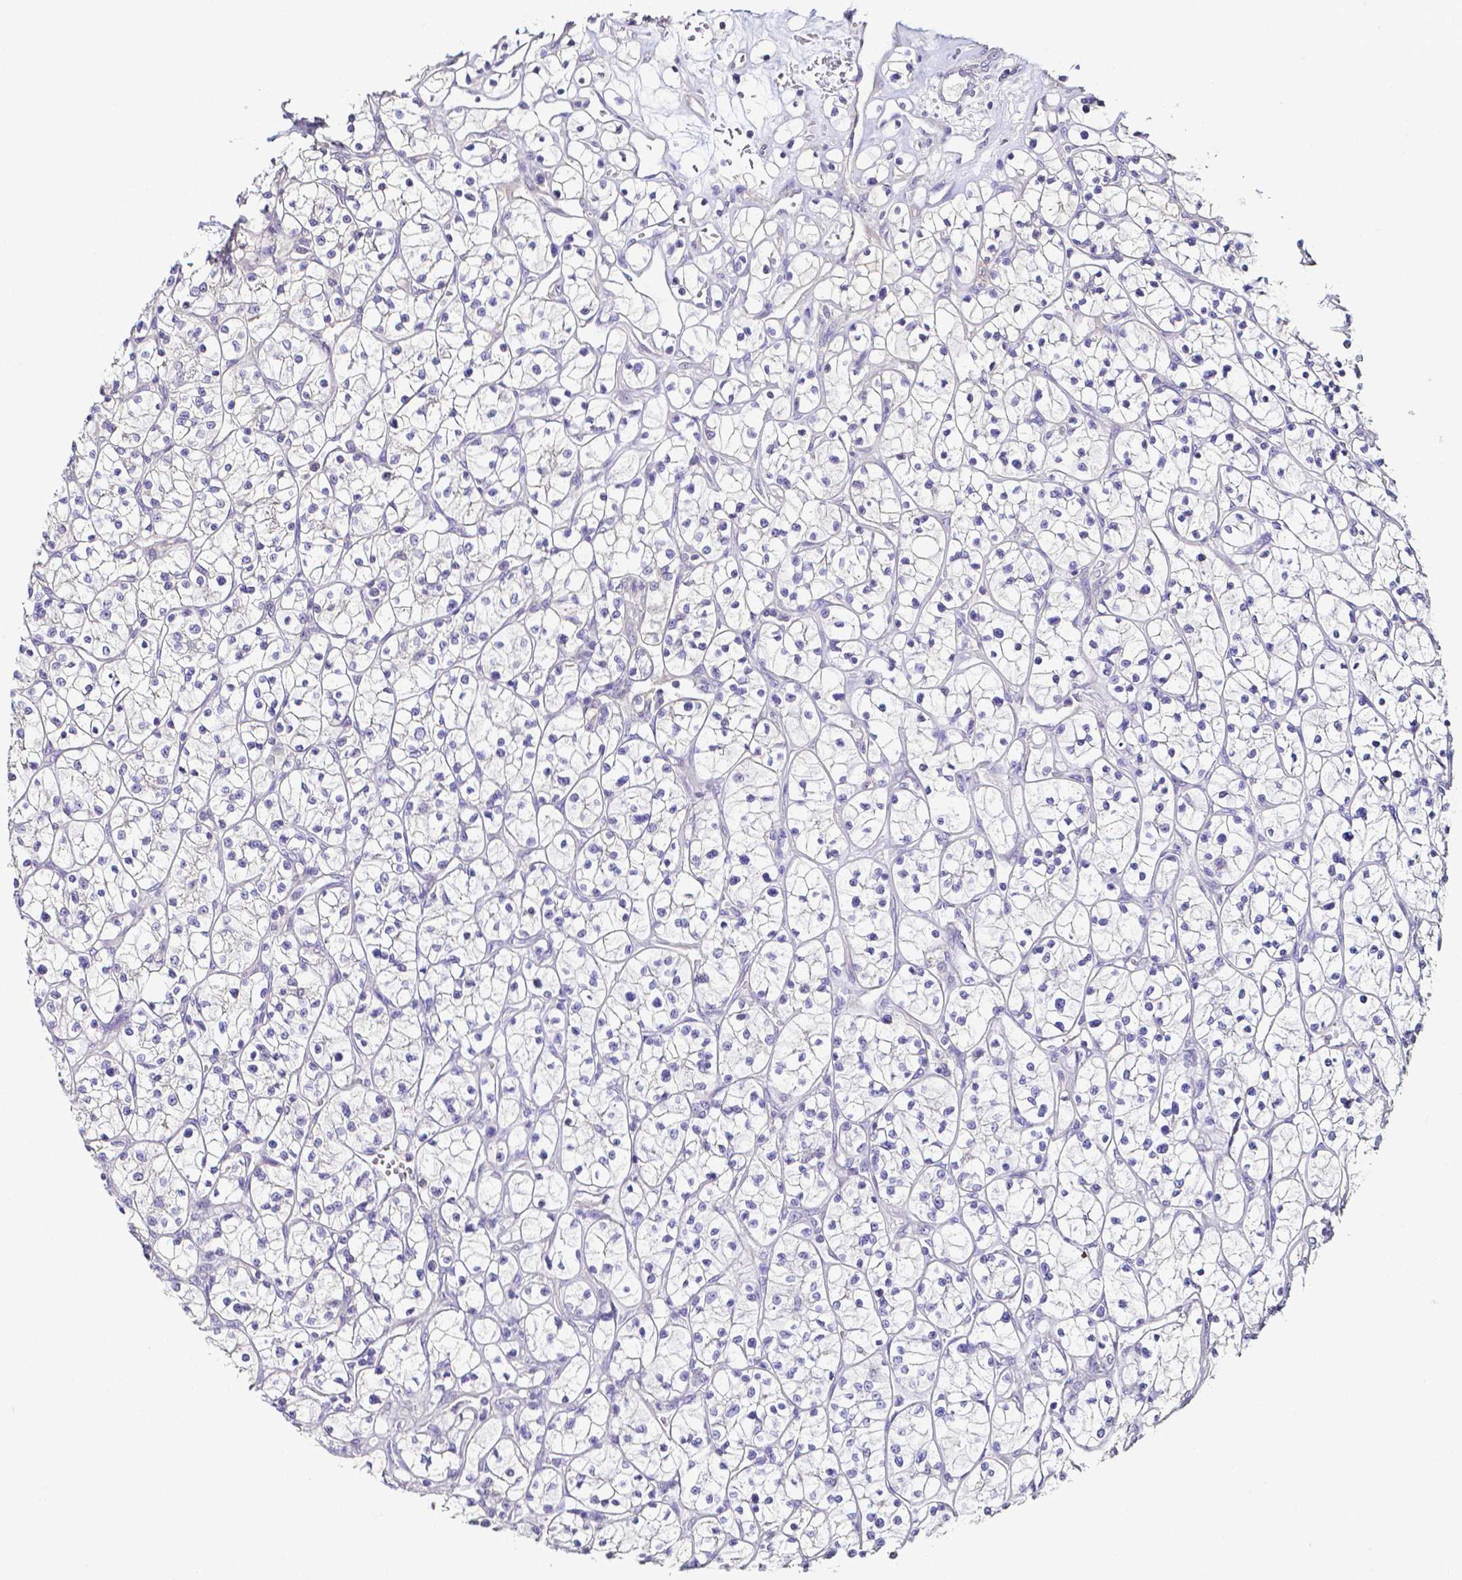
{"staining": {"intensity": "negative", "quantity": "none", "location": "none"}, "tissue": "renal cancer", "cell_type": "Tumor cells", "image_type": "cancer", "snomed": [{"axis": "morphology", "description": "Adenocarcinoma, NOS"}, {"axis": "topography", "description": "Kidney"}], "caption": "This is a photomicrograph of IHC staining of renal cancer (adenocarcinoma), which shows no staining in tumor cells. (DAB immunohistochemistry (IHC), high magnification).", "gene": "PKP3", "patient": {"sex": "female", "age": 64}}